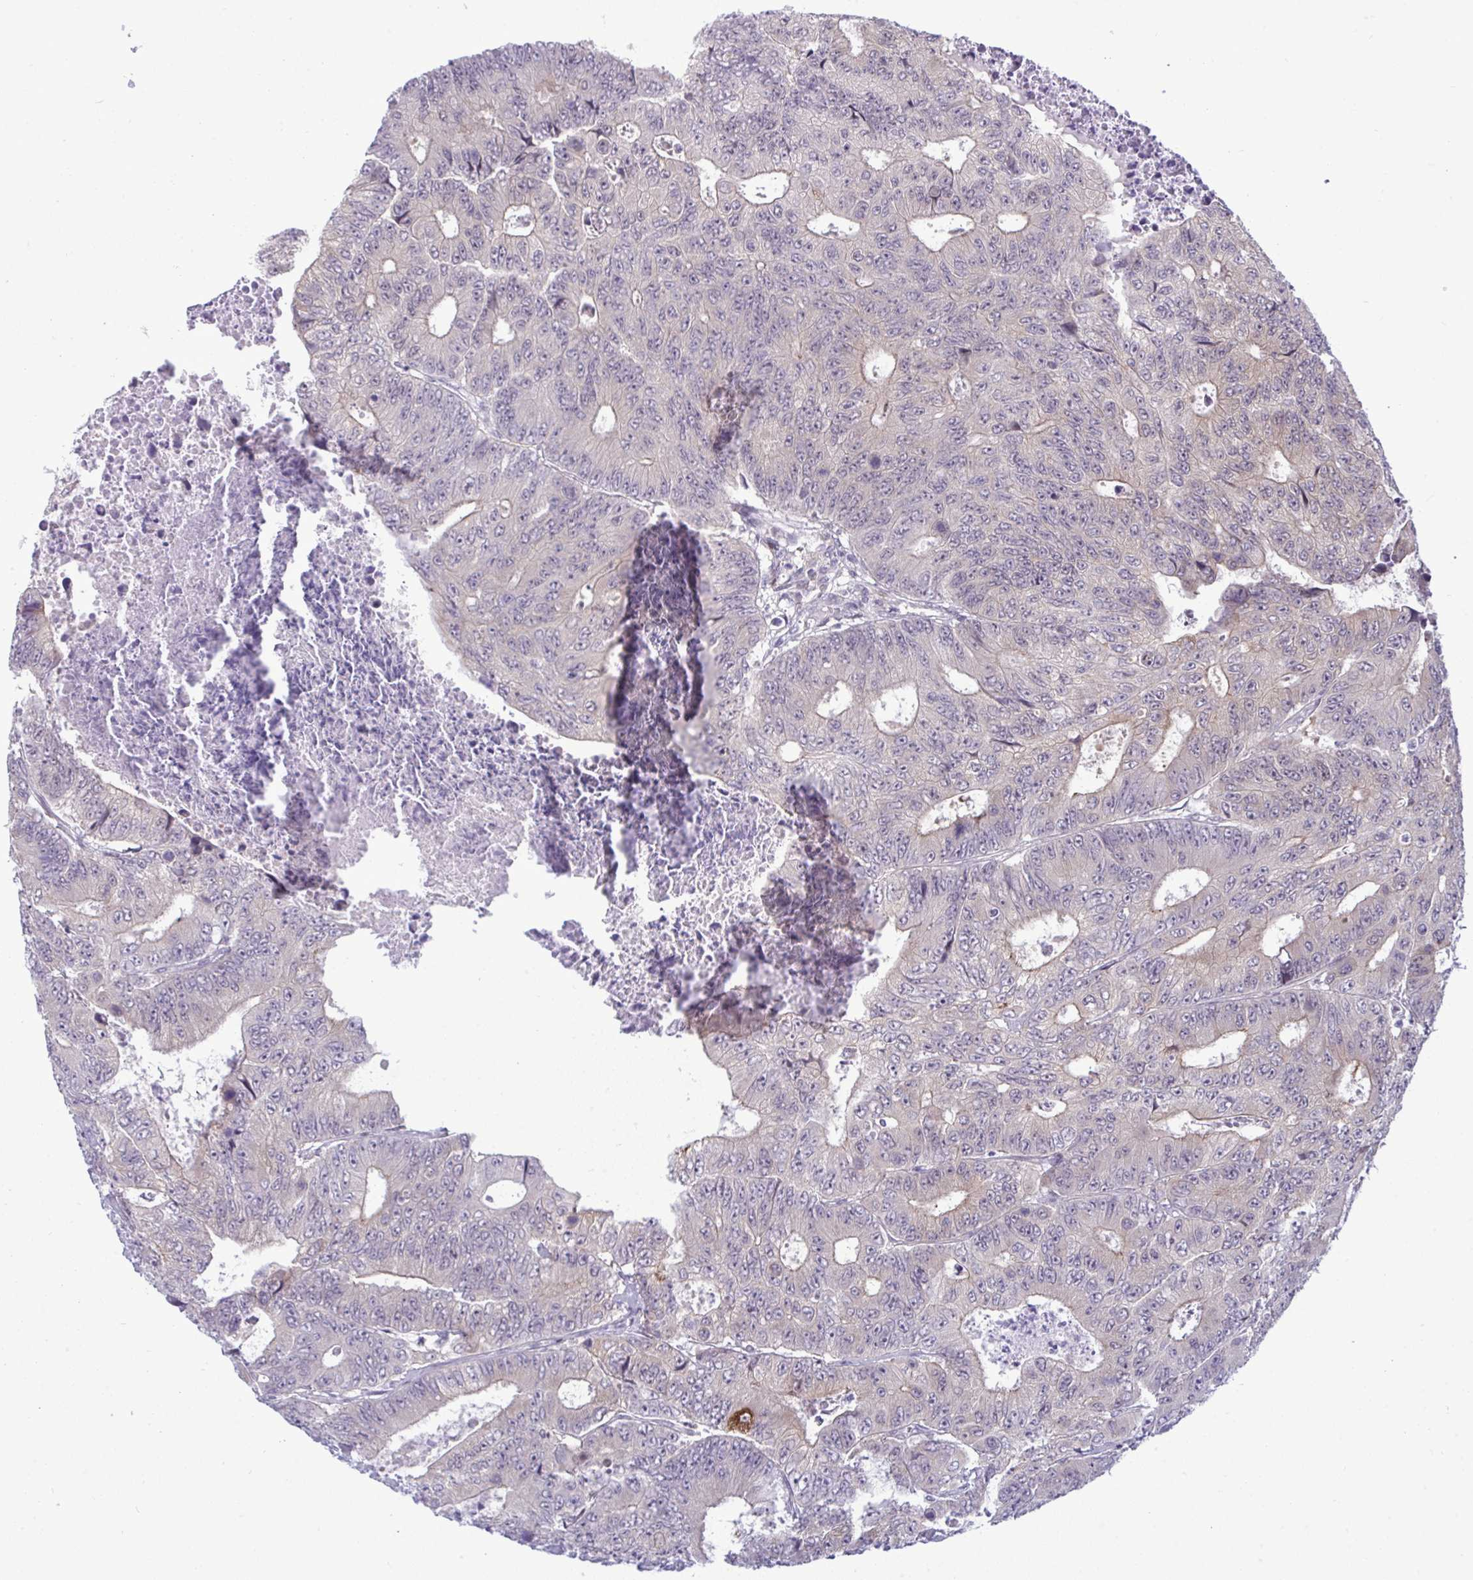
{"staining": {"intensity": "weak", "quantity": "<25%", "location": "cytoplasmic/membranous"}, "tissue": "colorectal cancer", "cell_type": "Tumor cells", "image_type": "cancer", "snomed": [{"axis": "morphology", "description": "Adenocarcinoma, NOS"}, {"axis": "topography", "description": "Colon"}], "caption": "DAB immunohistochemical staining of colorectal cancer exhibits no significant staining in tumor cells.", "gene": "TAB1", "patient": {"sex": "female", "age": 48}}